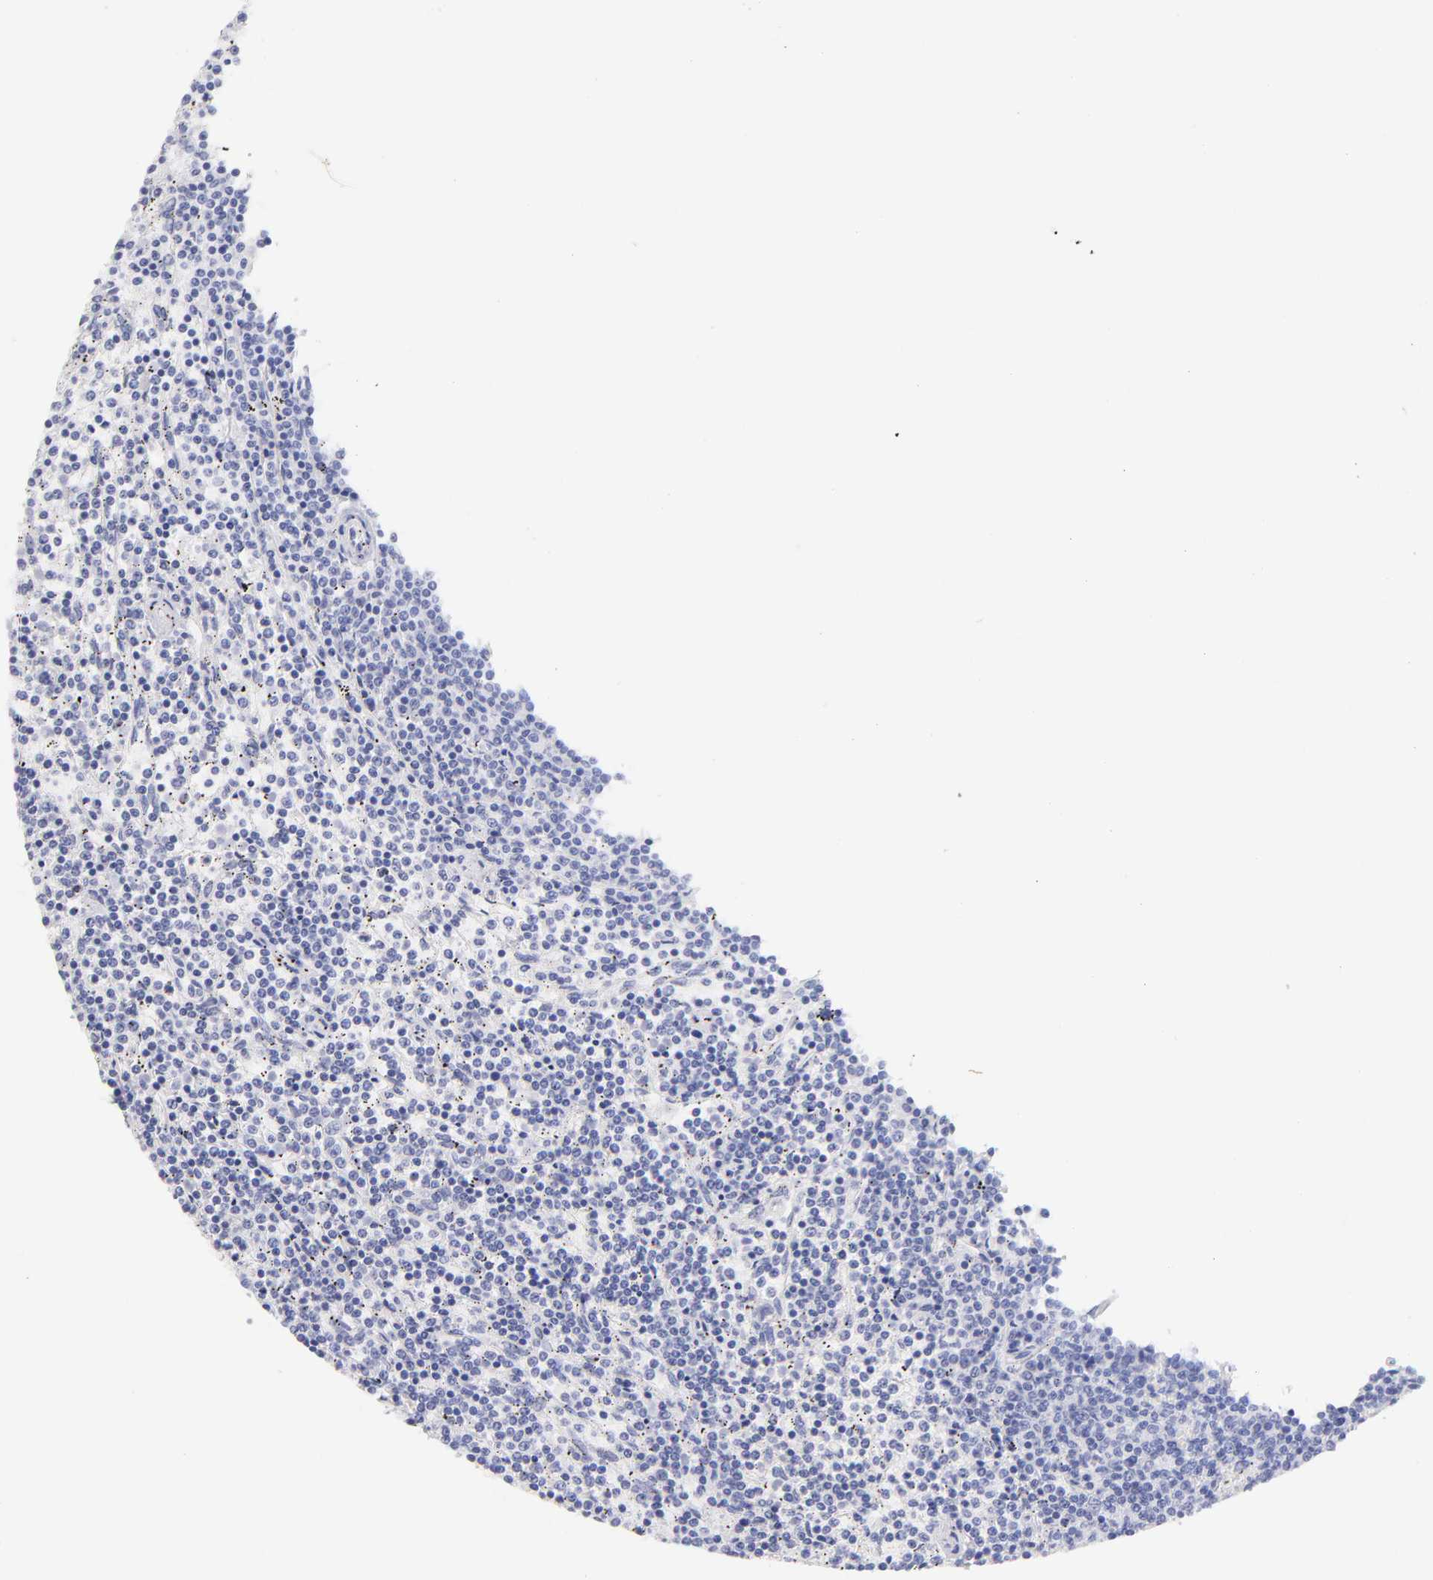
{"staining": {"intensity": "negative", "quantity": "none", "location": "none"}, "tissue": "lymphoma", "cell_type": "Tumor cells", "image_type": "cancer", "snomed": [{"axis": "morphology", "description": "Malignant lymphoma, non-Hodgkin's type, Low grade"}, {"axis": "topography", "description": "Spleen"}], "caption": "A micrograph of human lymphoma is negative for staining in tumor cells.", "gene": "SCGN", "patient": {"sex": "female", "age": 50}}